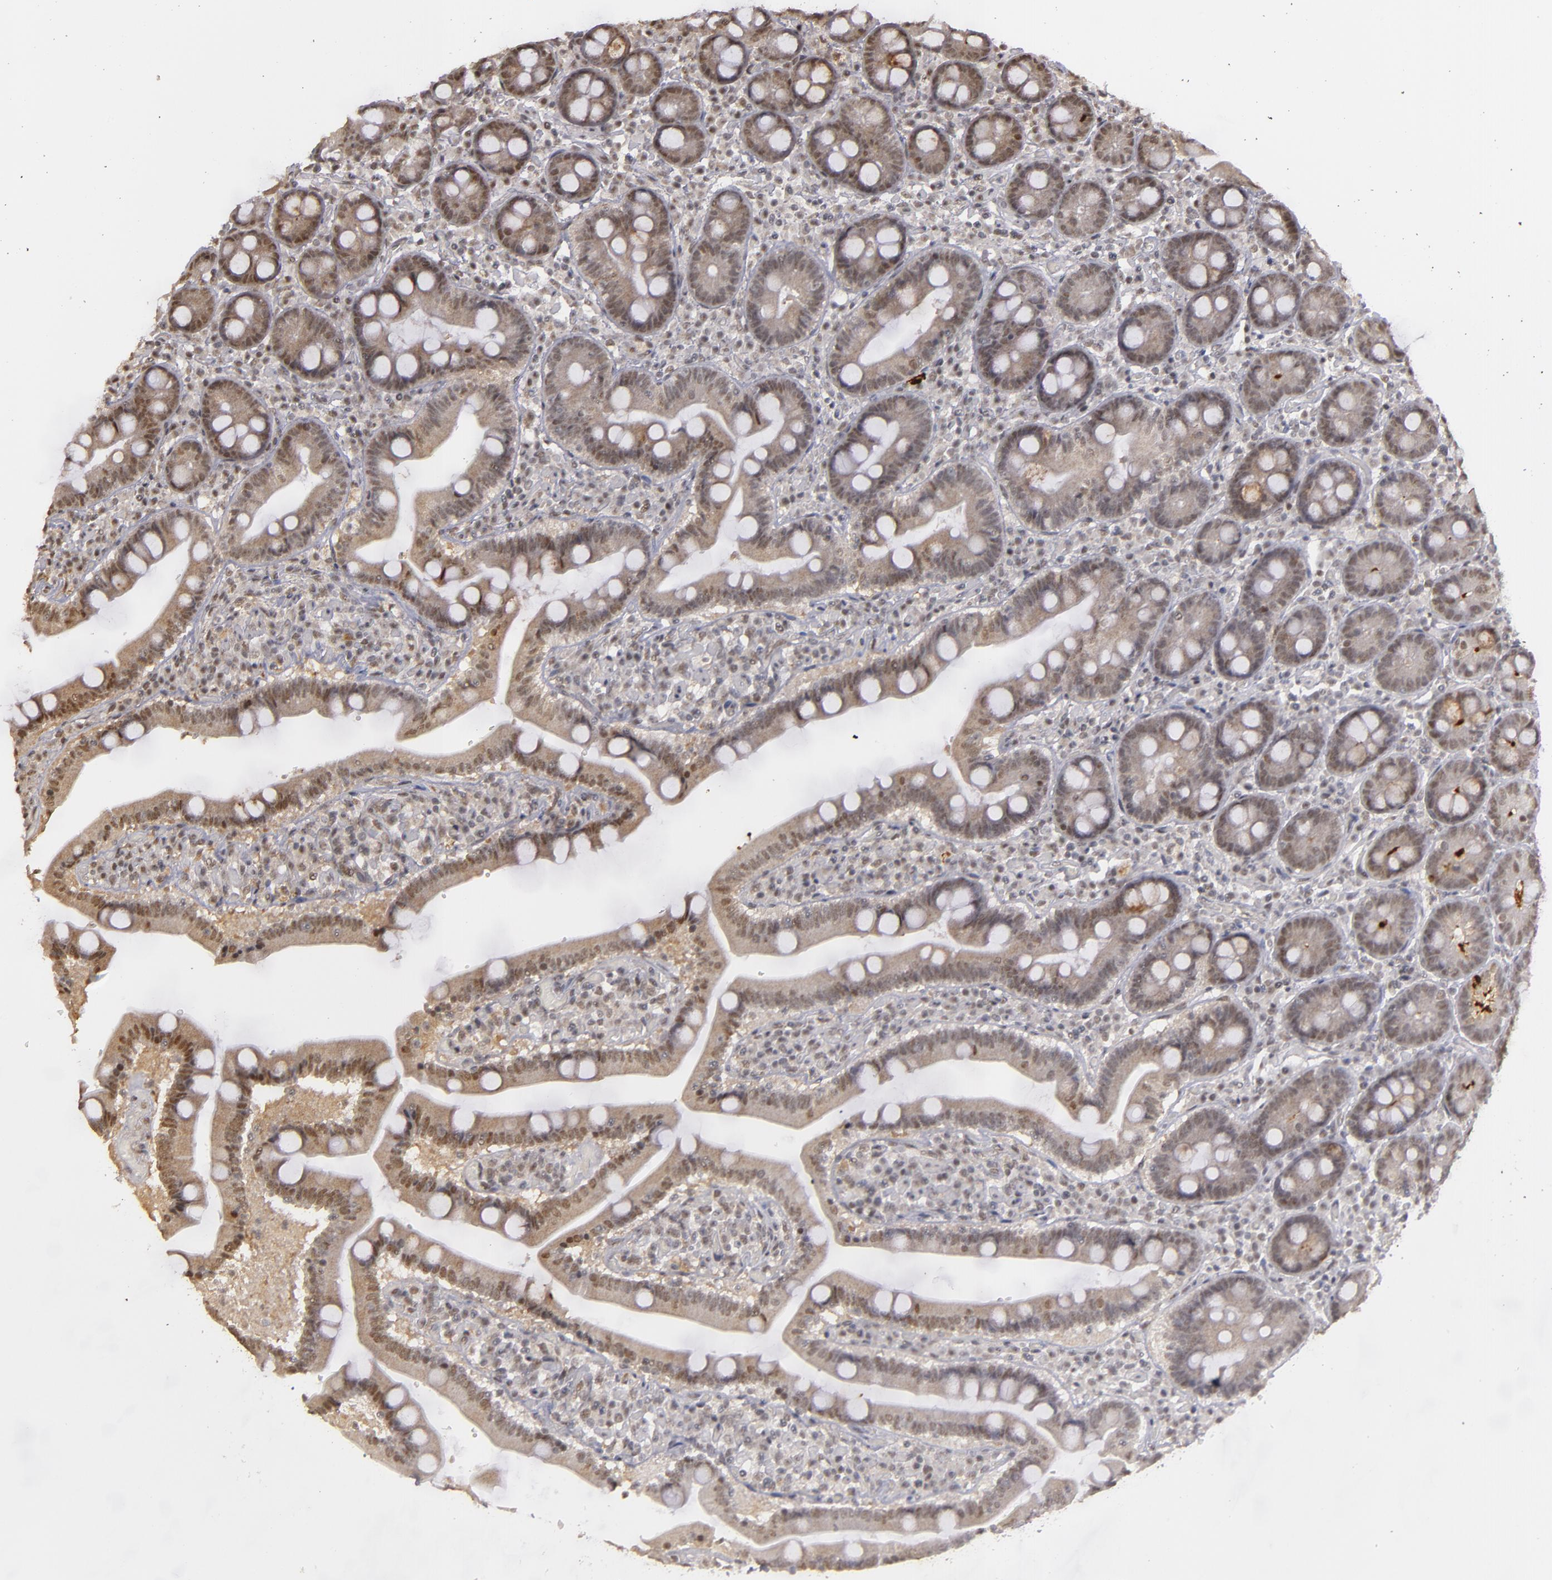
{"staining": {"intensity": "moderate", "quantity": ">75%", "location": "cytoplasmic/membranous,nuclear"}, "tissue": "duodenum", "cell_type": "Glandular cells", "image_type": "normal", "snomed": [{"axis": "morphology", "description": "Normal tissue, NOS"}, {"axis": "topography", "description": "Duodenum"}], "caption": "Immunohistochemistry (IHC) image of benign duodenum stained for a protein (brown), which shows medium levels of moderate cytoplasmic/membranous,nuclear expression in approximately >75% of glandular cells.", "gene": "ZNF75A", "patient": {"sex": "male", "age": 66}}